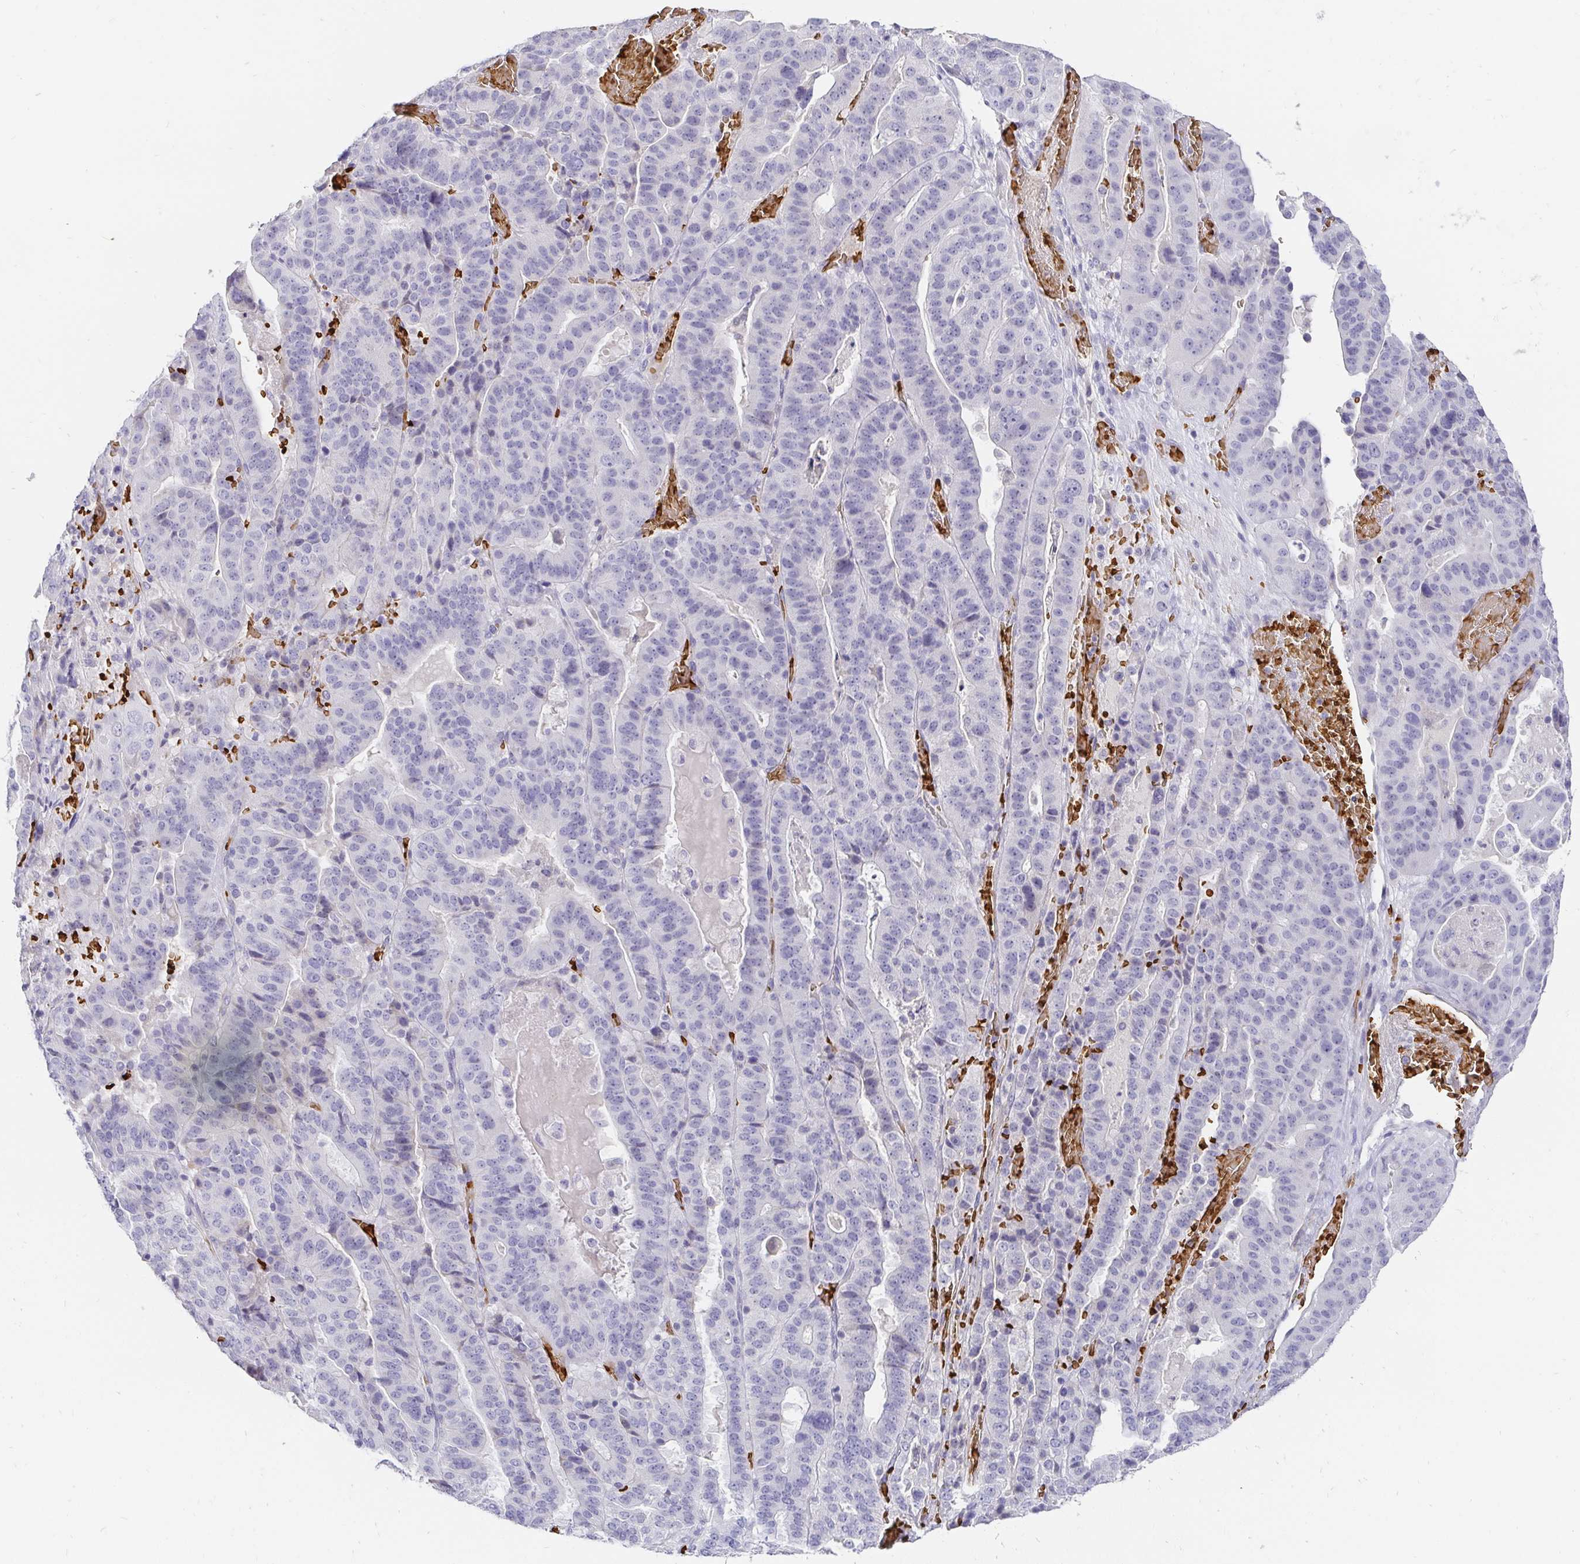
{"staining": {"intensity": "negative", "quantity": "none", "location": "none"}, "tissue": "stomach cancer", "cell_type": "Tumor cells", "image_type": "cancer", "snomed": [{"axis": "morphology", "description": "Adenocarcinoma, NOS"}, {"axis": "topography", "description": "Stomach"}], "caption": "A high-resolution histopathology image shows immunohistochemistry (IHC) staining of stomach cancer (adenocarcinoma), which shows no significant staining in tumor cells. (DAB (3,3'-diaminobenzidine) immunohistochemistry (IHC) with hematoxylin counter stain).", "gene": "FGF21", "patient": {"sex": "male", "age": 48}}